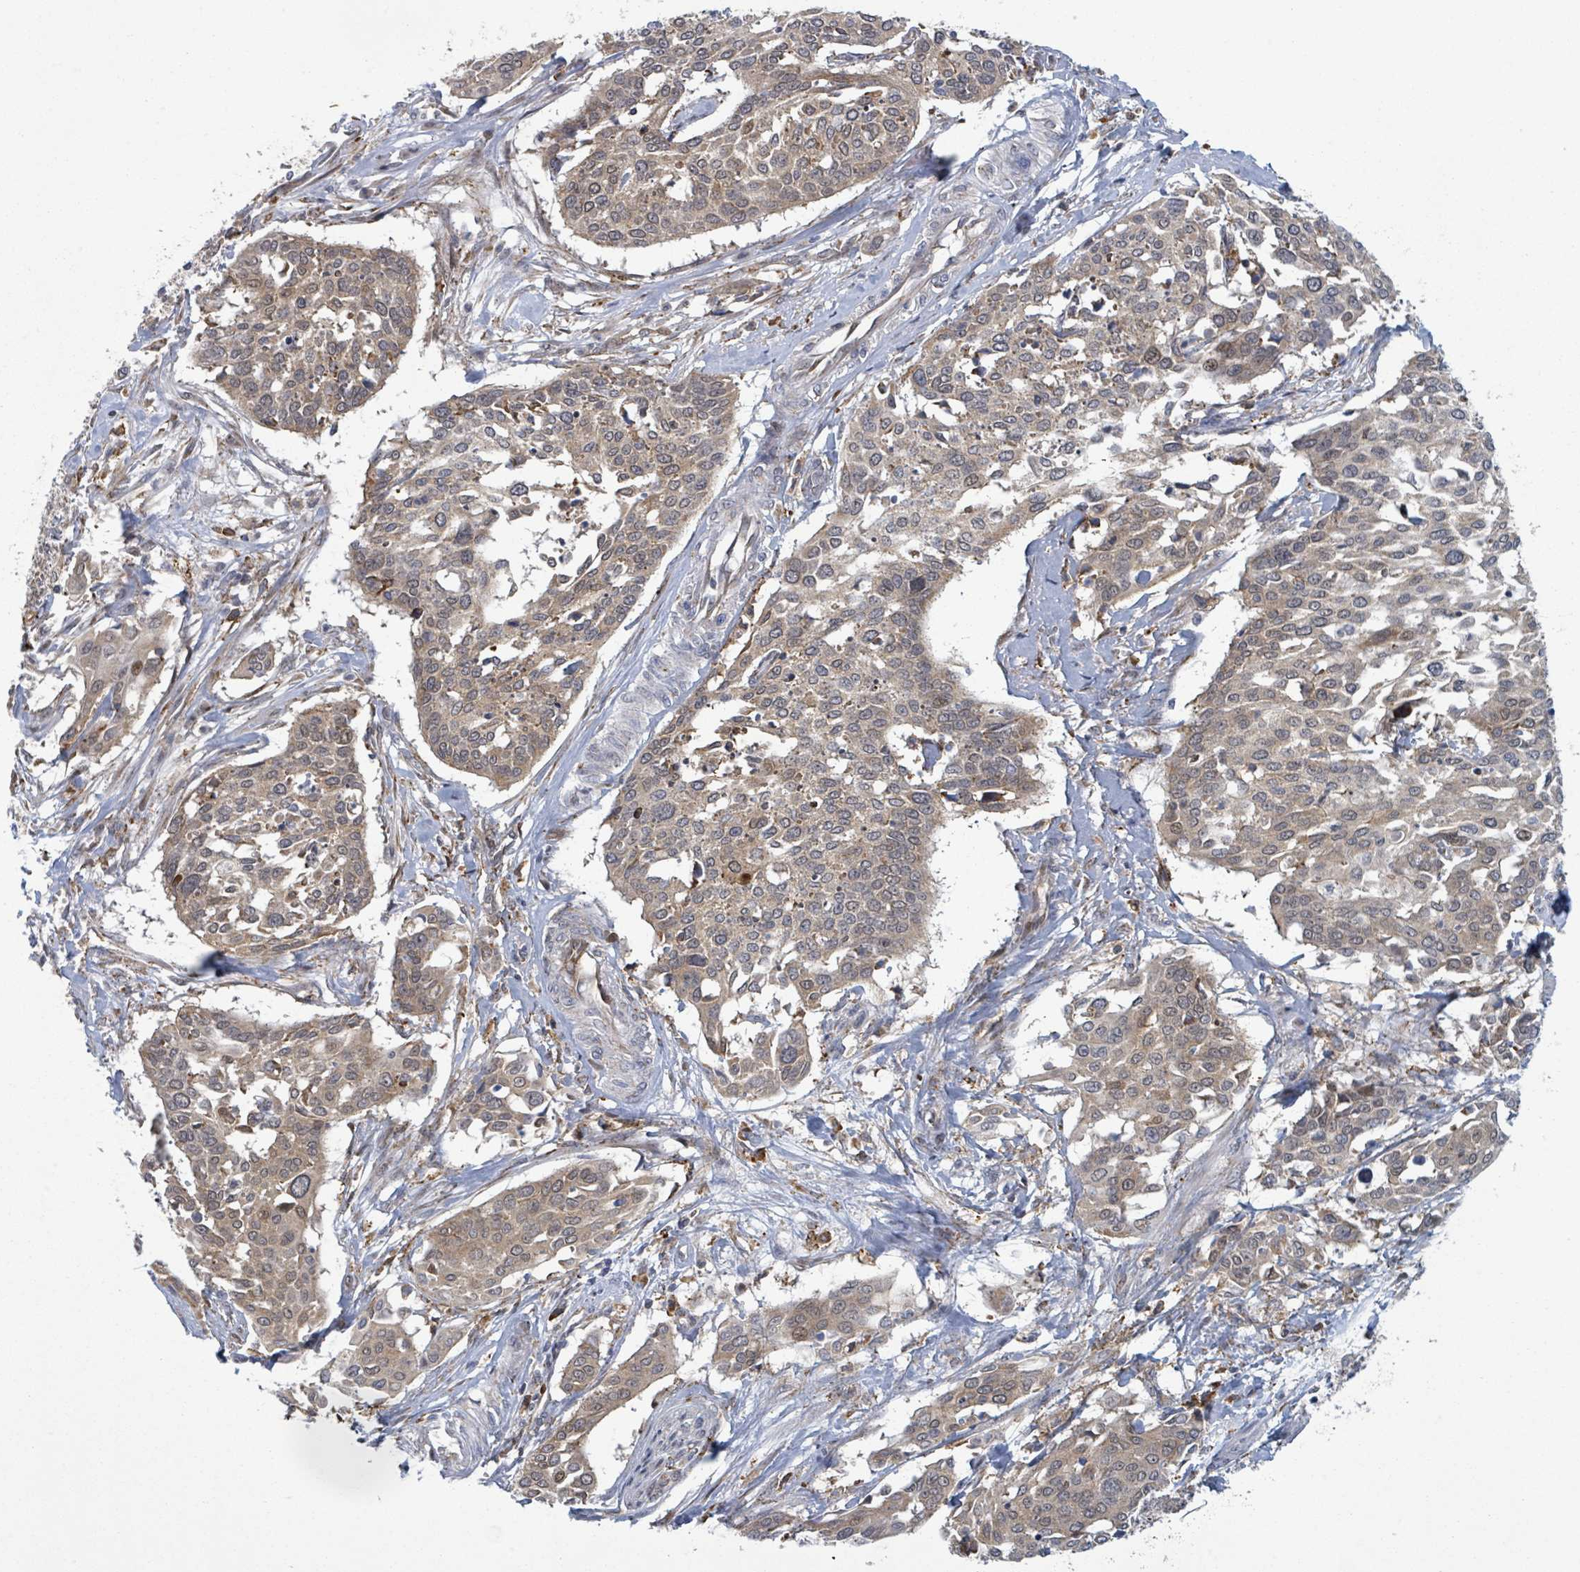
{"staining": {"intensity": "weak", "quantity": "25%-75%", "location": "cytoplasmic/membranous"}, "tissue": "cervical cancer", "cell_type": "Tumor cells", "image_type": "cancer", "snomed": [{"axis": "morphology", "description": "Squamous cell carcinoma, NOS"}, {"axis": "topography", "description": "Cervix"}], "caption": "Approximately 25%-75% of tumor cells in cervical cancer (squamous cell carcinoma) reveal weak cytoplasmic/membranous protein expression as visualized by brown immunohistochemical staining.", "gene": "SHROOM2", "patient": {"sex": "female", "age": 44}}